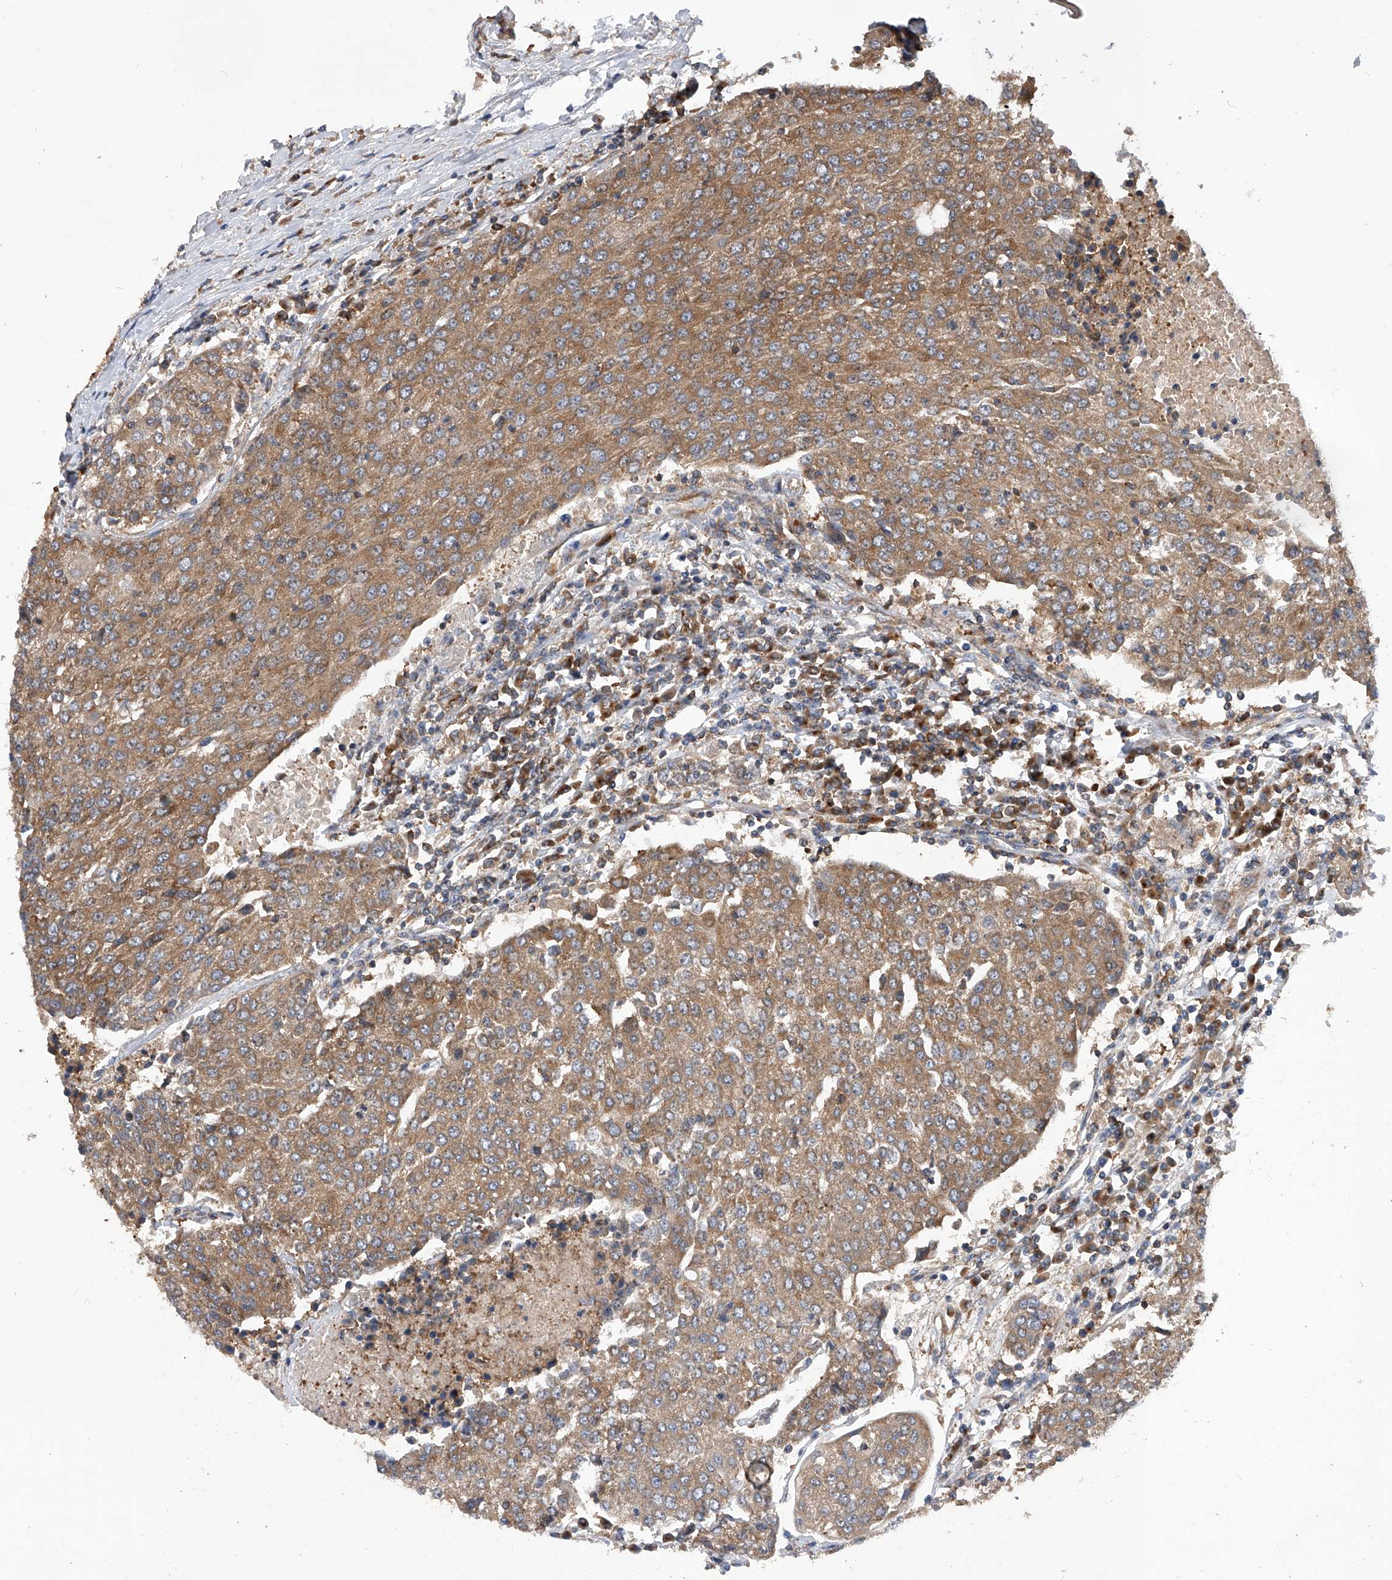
{"staining": {"intensity": "moderate", "quantity": ">75%", "location": "cytoplasmic/membranous"}, "tissue": "urothelial cancer", "cell_type": "Tumor cells", "image_type": "cancer", "snomed": [{"axis": "morphology", "description": "Urothelial carcinoma, High grade"}, {"axis": "topography", "description": "Urinary bladder"}], "caption": "Protein expression by immunohistochemistry (IHC) demonstrates moderate cytoplasmic/membranous staining in about >75% of tumor cells in urothelial carcinoma (high-grade).", "gene": "CFAP410", "patient": {"sex": "female", "age": 85}}